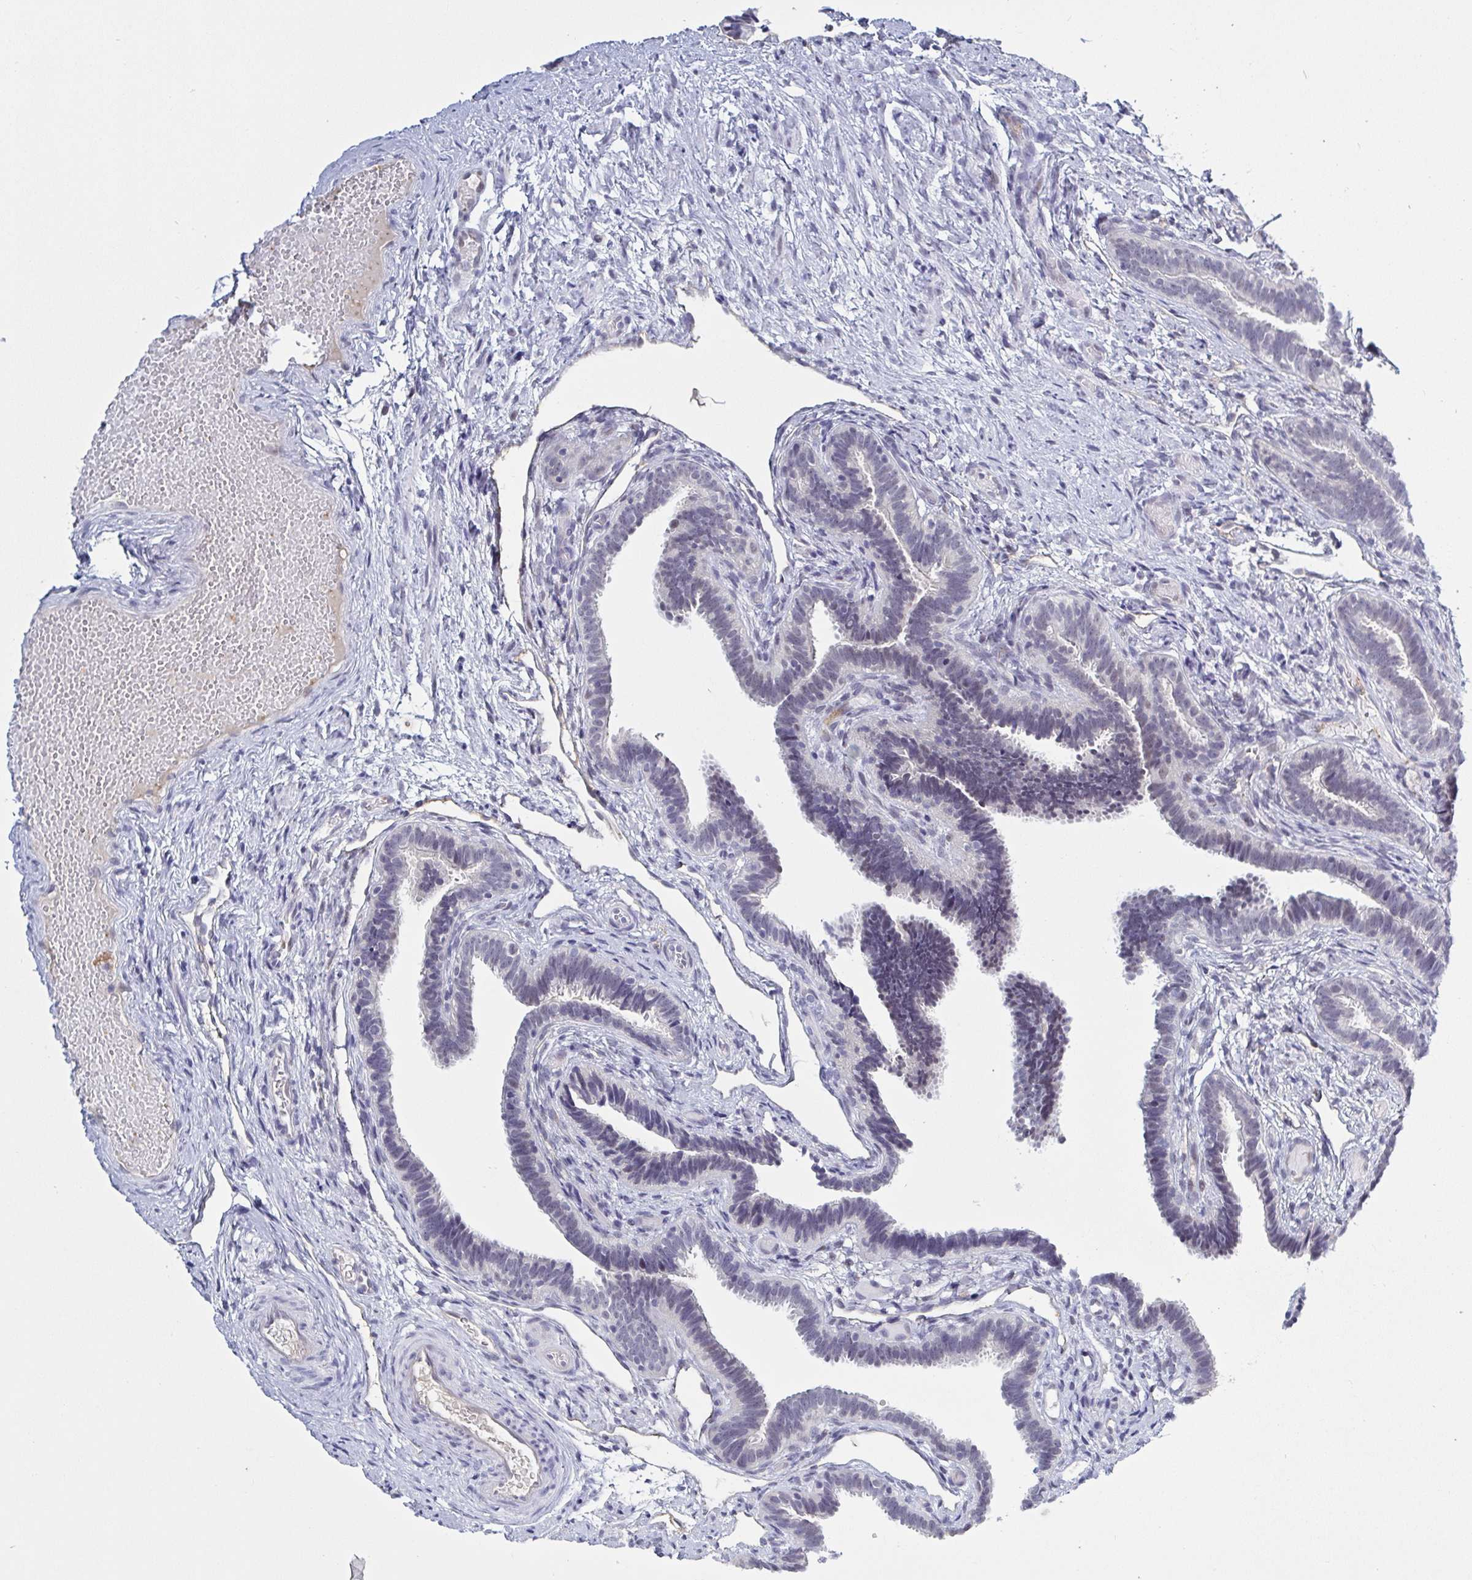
{"staining": {"intensity": "negative", "quantity": "none", "location": "none"}, "tissue": "fallopian tube", "cell_type": "Glandular cells", "image_type": "normal", "snomed": [{"axis": "morphology", "description": "Normal tissue, NOS"}, {"axis": "topography", "description": "Fallopian tube"}], "caption": "A high-resolution image shows immunohistochemistry staining of benign fallopian tube, which exhibits no significant staining in glandular cells. Nuclei are stained in blue.", "gene": "KDM4D", "patient": {"sex": "female", "age": 37}}